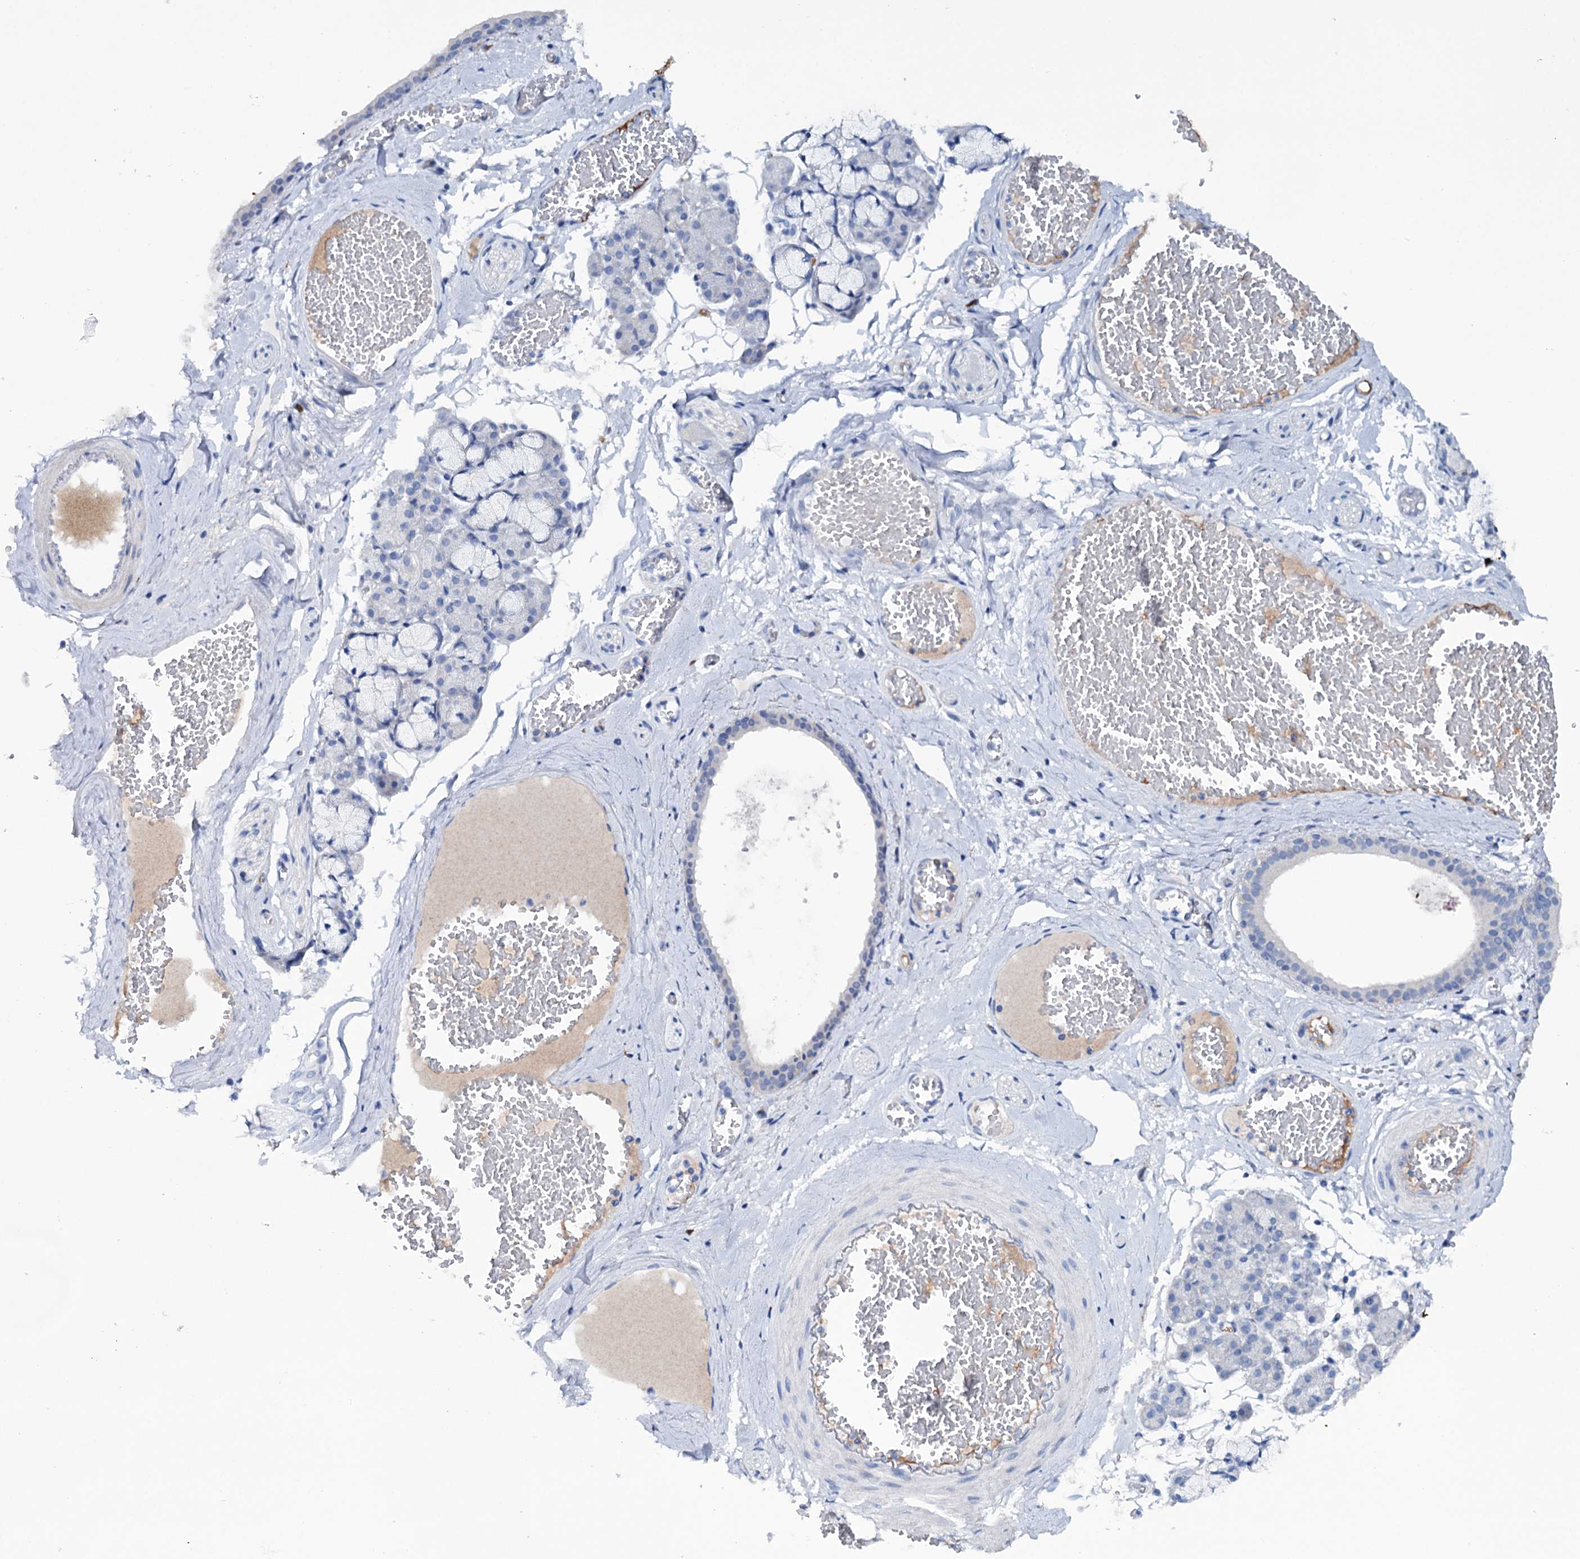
{"staining": {"intensity": "negative", "quantity": "none", "location": "none"}, "tissue": "salivary gland", "cell_type": "Glandular cells", "image_type": "normal", "snomed": [{"axis": "morphology", "description": "Normal tissue, NOS"}, {"axis": "topography", "description": "Salivary gland"}], "caption": "Photomicrograph shows no significant protein staining in glandular cells of unremarkable salivary gland.", "gene": "FAM111B", "patient": {"sex": "male", "age": 63}}